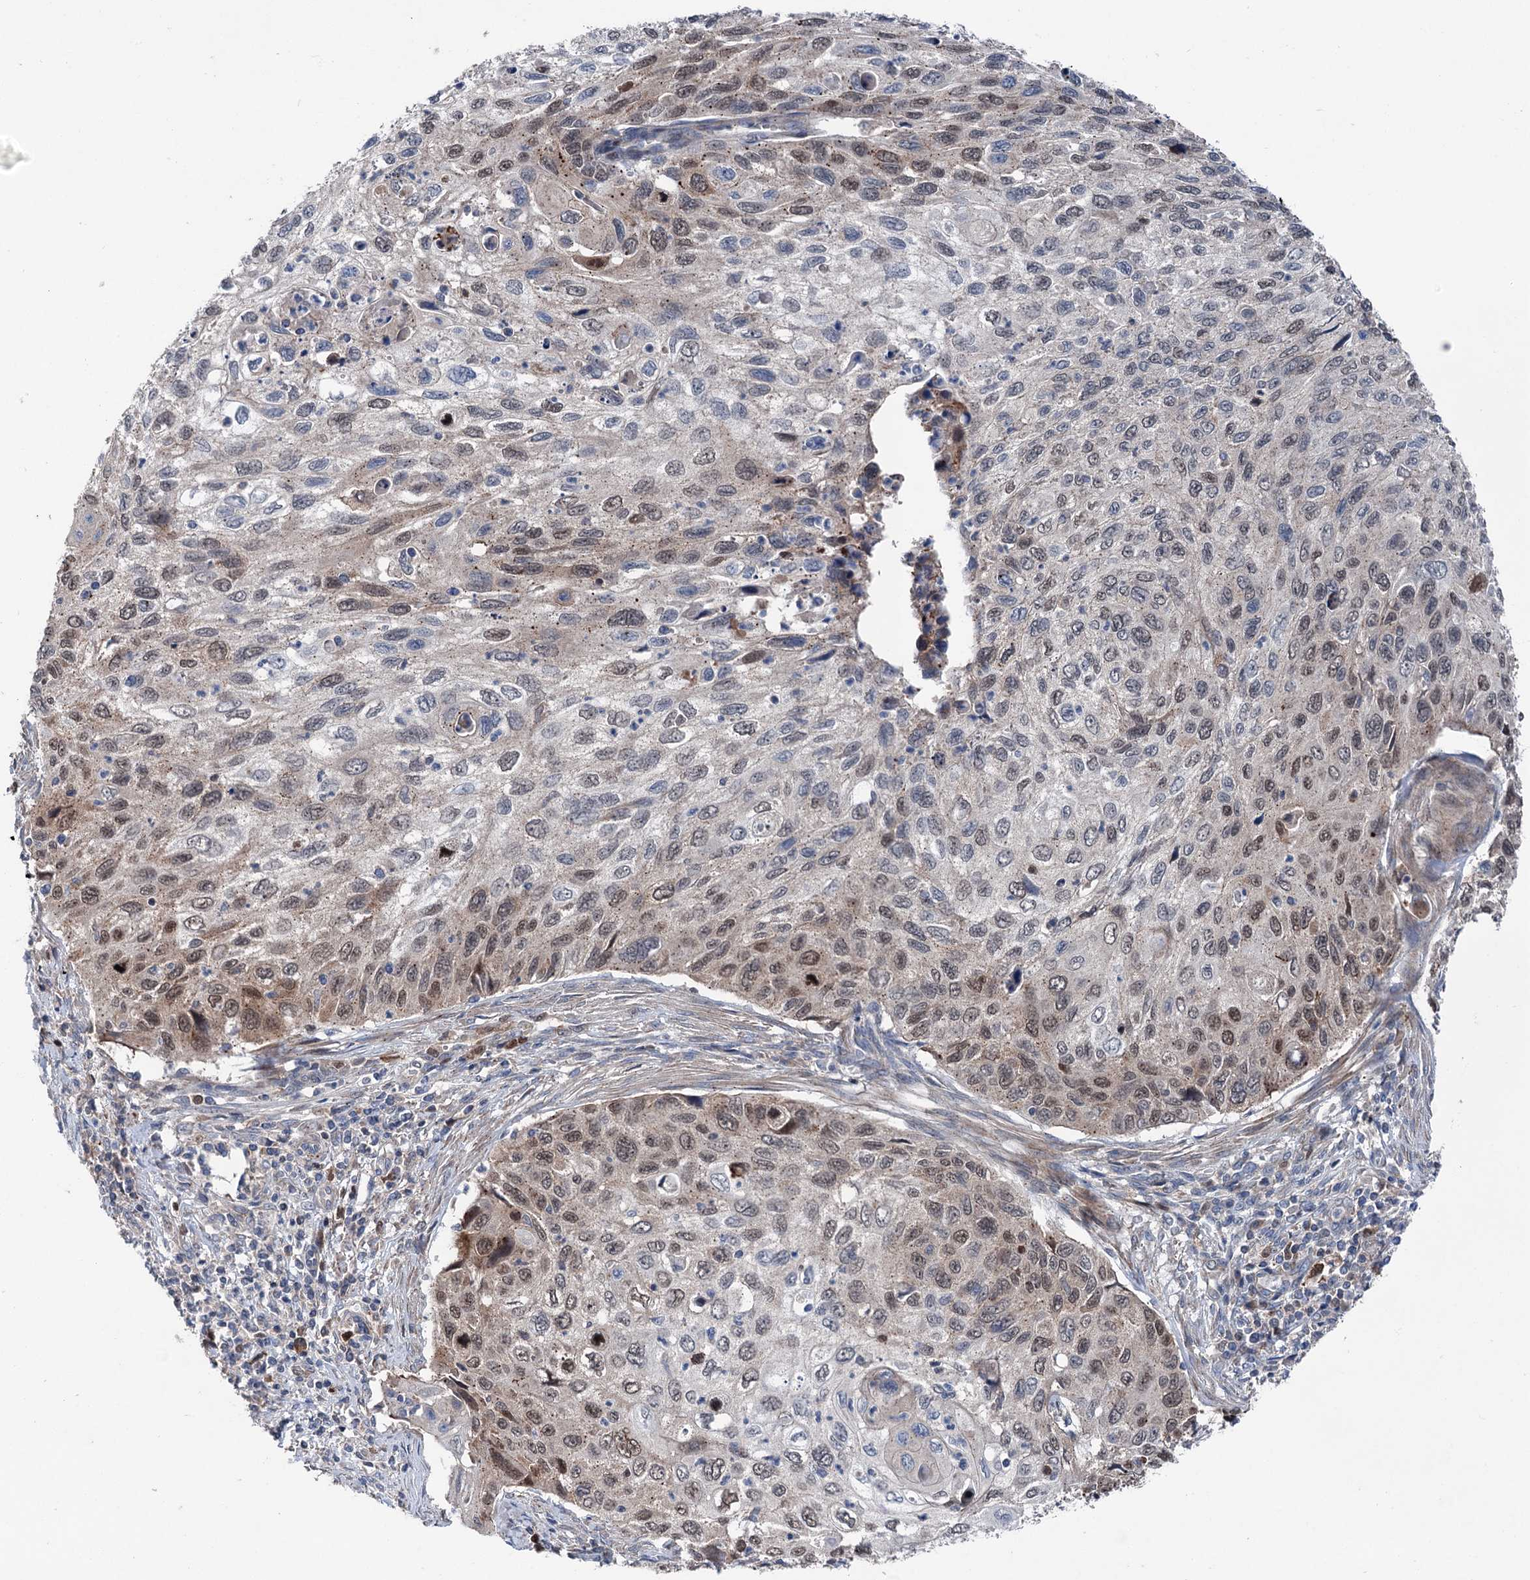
{"staining": {"intensity": "moderate", "quantity": "25%-75%", "location": "nuclear"}, "tissue": "cervical cancer", "cell_type": "Tumor cells", "image_type": "cancer", "snomed": [{"axis": "morphology", "description": "Squamous cell carcinoma, NOS"}, {"axis": "topography", "description": "Cervix"}], "caption": "Immunohistochemical staining of human cervical squamous cell carcinoma reveals moderate nuclear protein expression in about 25%-75% of tumor cells.", "gene": "NCAPD2", "patient": {"sex": "female", "age": 70}}